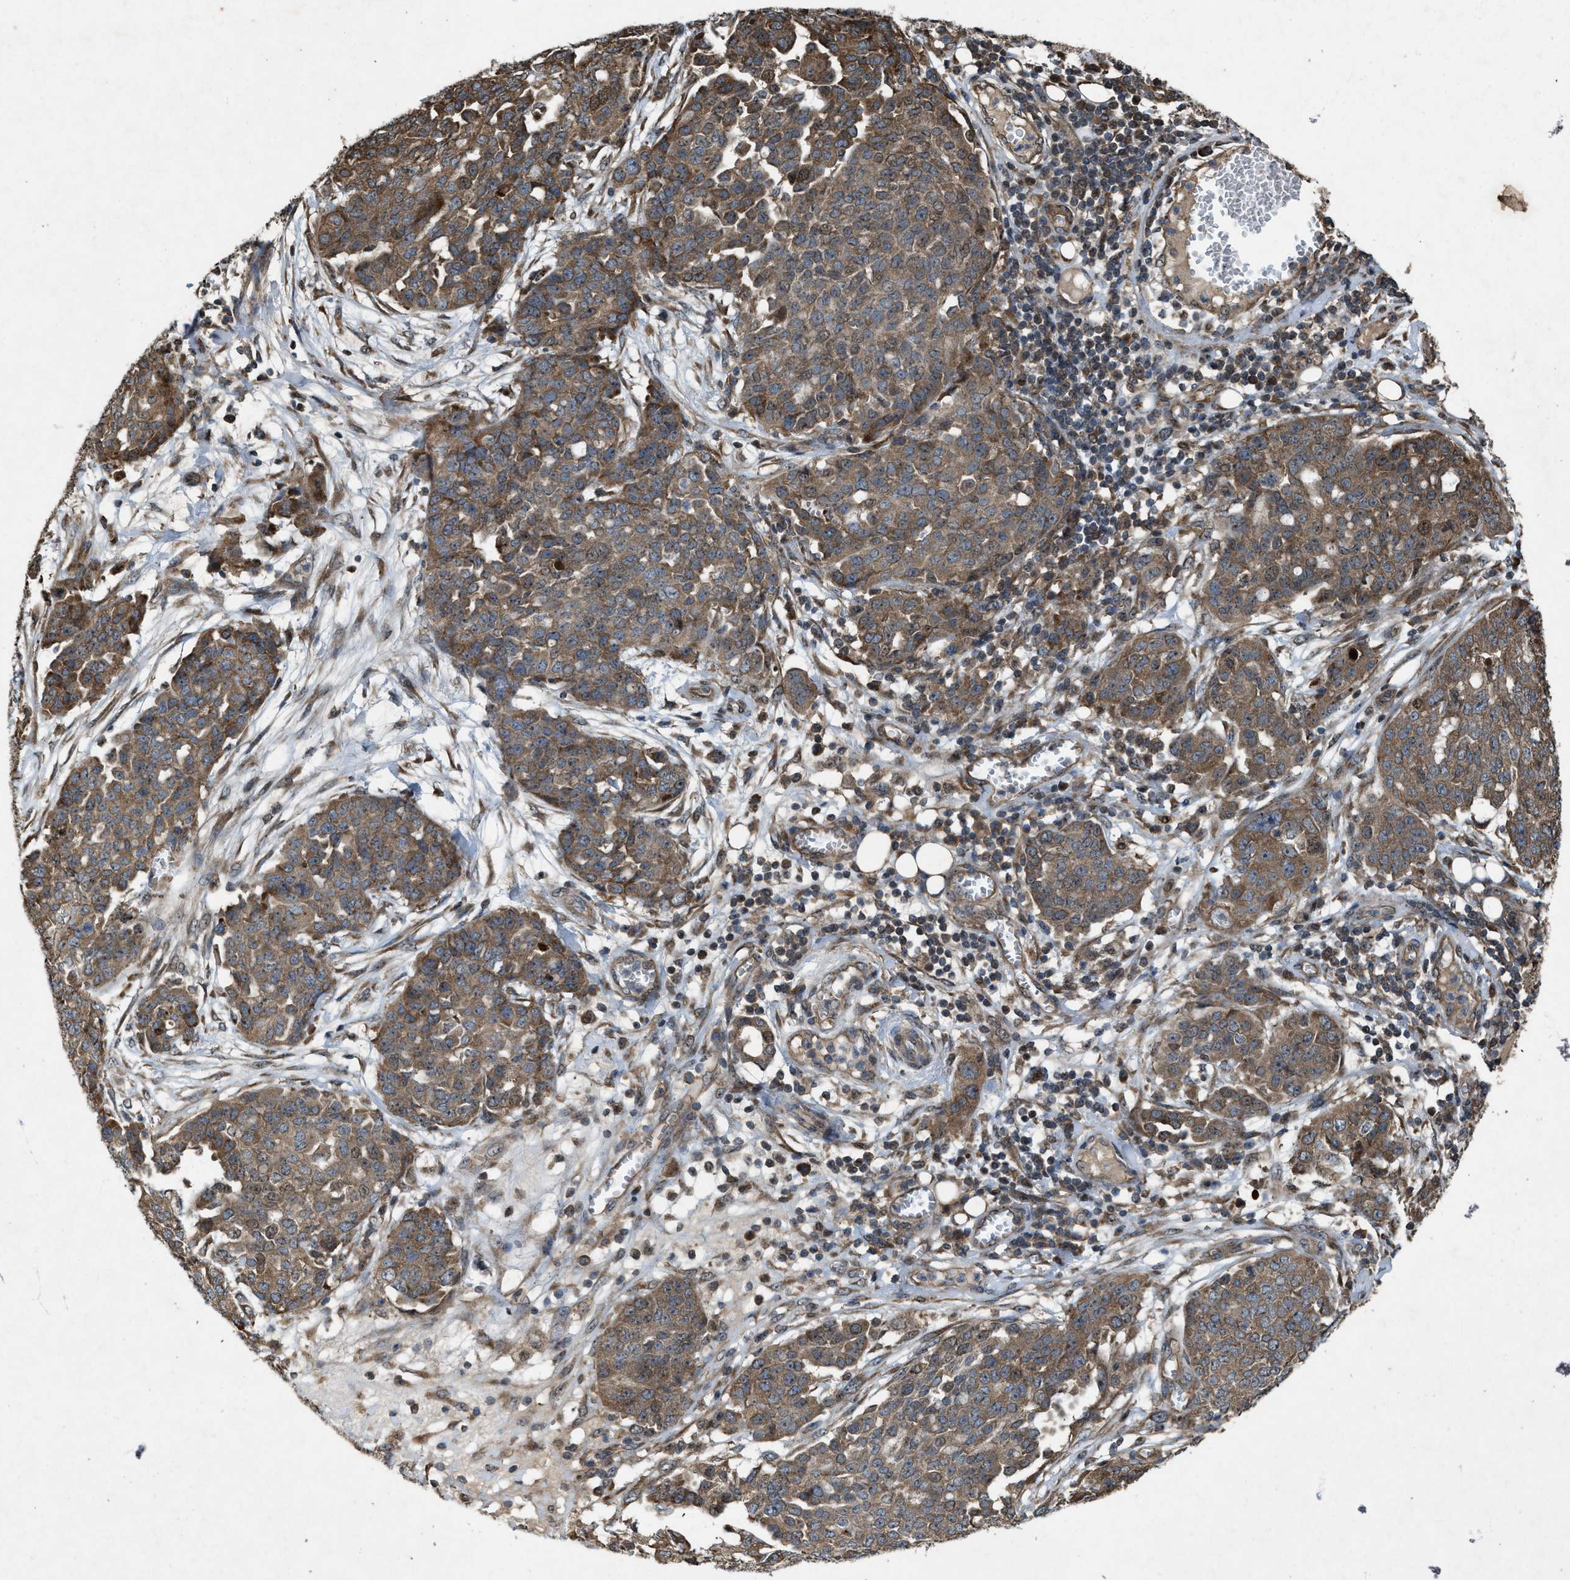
{"staining": {"intensity": "moderate", "quantity": ">75%", "location": "cytoplasmic/membranous"}, "tissue": "ovarian cancer", "cell_type": "Tumor cells", "image_type": "cancer", "snomed": [{"axis": "morphology", "description": "Cystadenocarcinoma, serous, NOS"}, {"axis": "topography", "description": "Soft tissue"}, {"axis": "topography", "description": "Ovary"}], "caption": "Ovarian serous cystadenocarcinoma stained for a protein (brown) exhibits moderate cytoplasmic/membranous positive staining in approximately >75% of tumor cells.", "gene": "PDP2", "patient": {"sex": "female", "age": 57}}